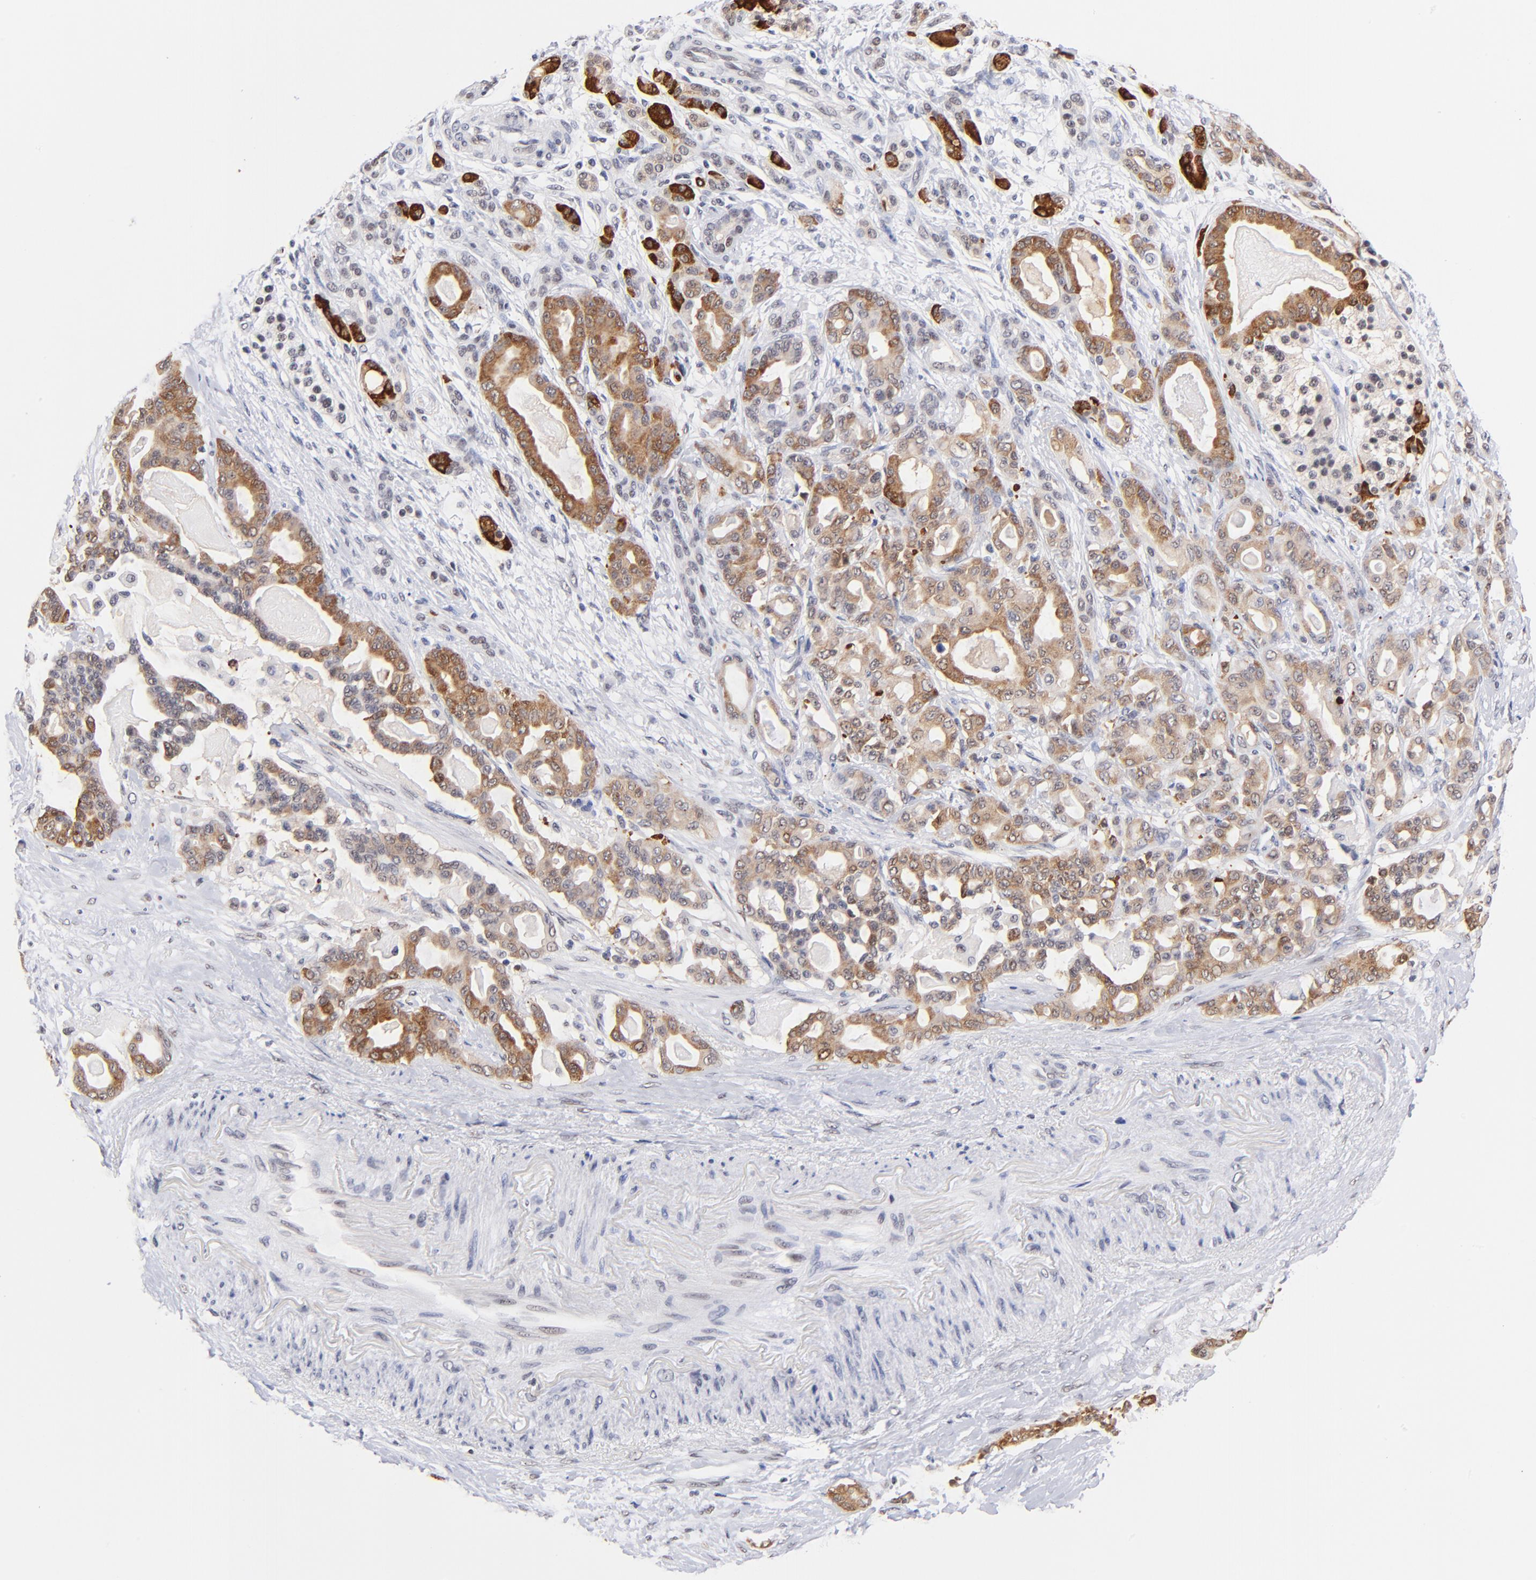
{"staining": {"intensity": "moderate", "quantity": ">75%", "location": "cytoplasmic/membranous"}, "tissue": "pancreatic cancer", "cell_type": "Tumor cells", "image_type": "cancer", "snomed": [{"axis": "morphology", "description": "Adenocarcinoma, NOS"}, {"axis": "topography", "description": "Pancreas"}], "caption": "Human adenocarcinoma (pancreatic) stained for a protein (brown) displays moderate cytoplasmic/membranous positive expression in about >75% of tumor cells.", "gene": "ZNF74", "patient": {"sex": "male", "age": 63}}